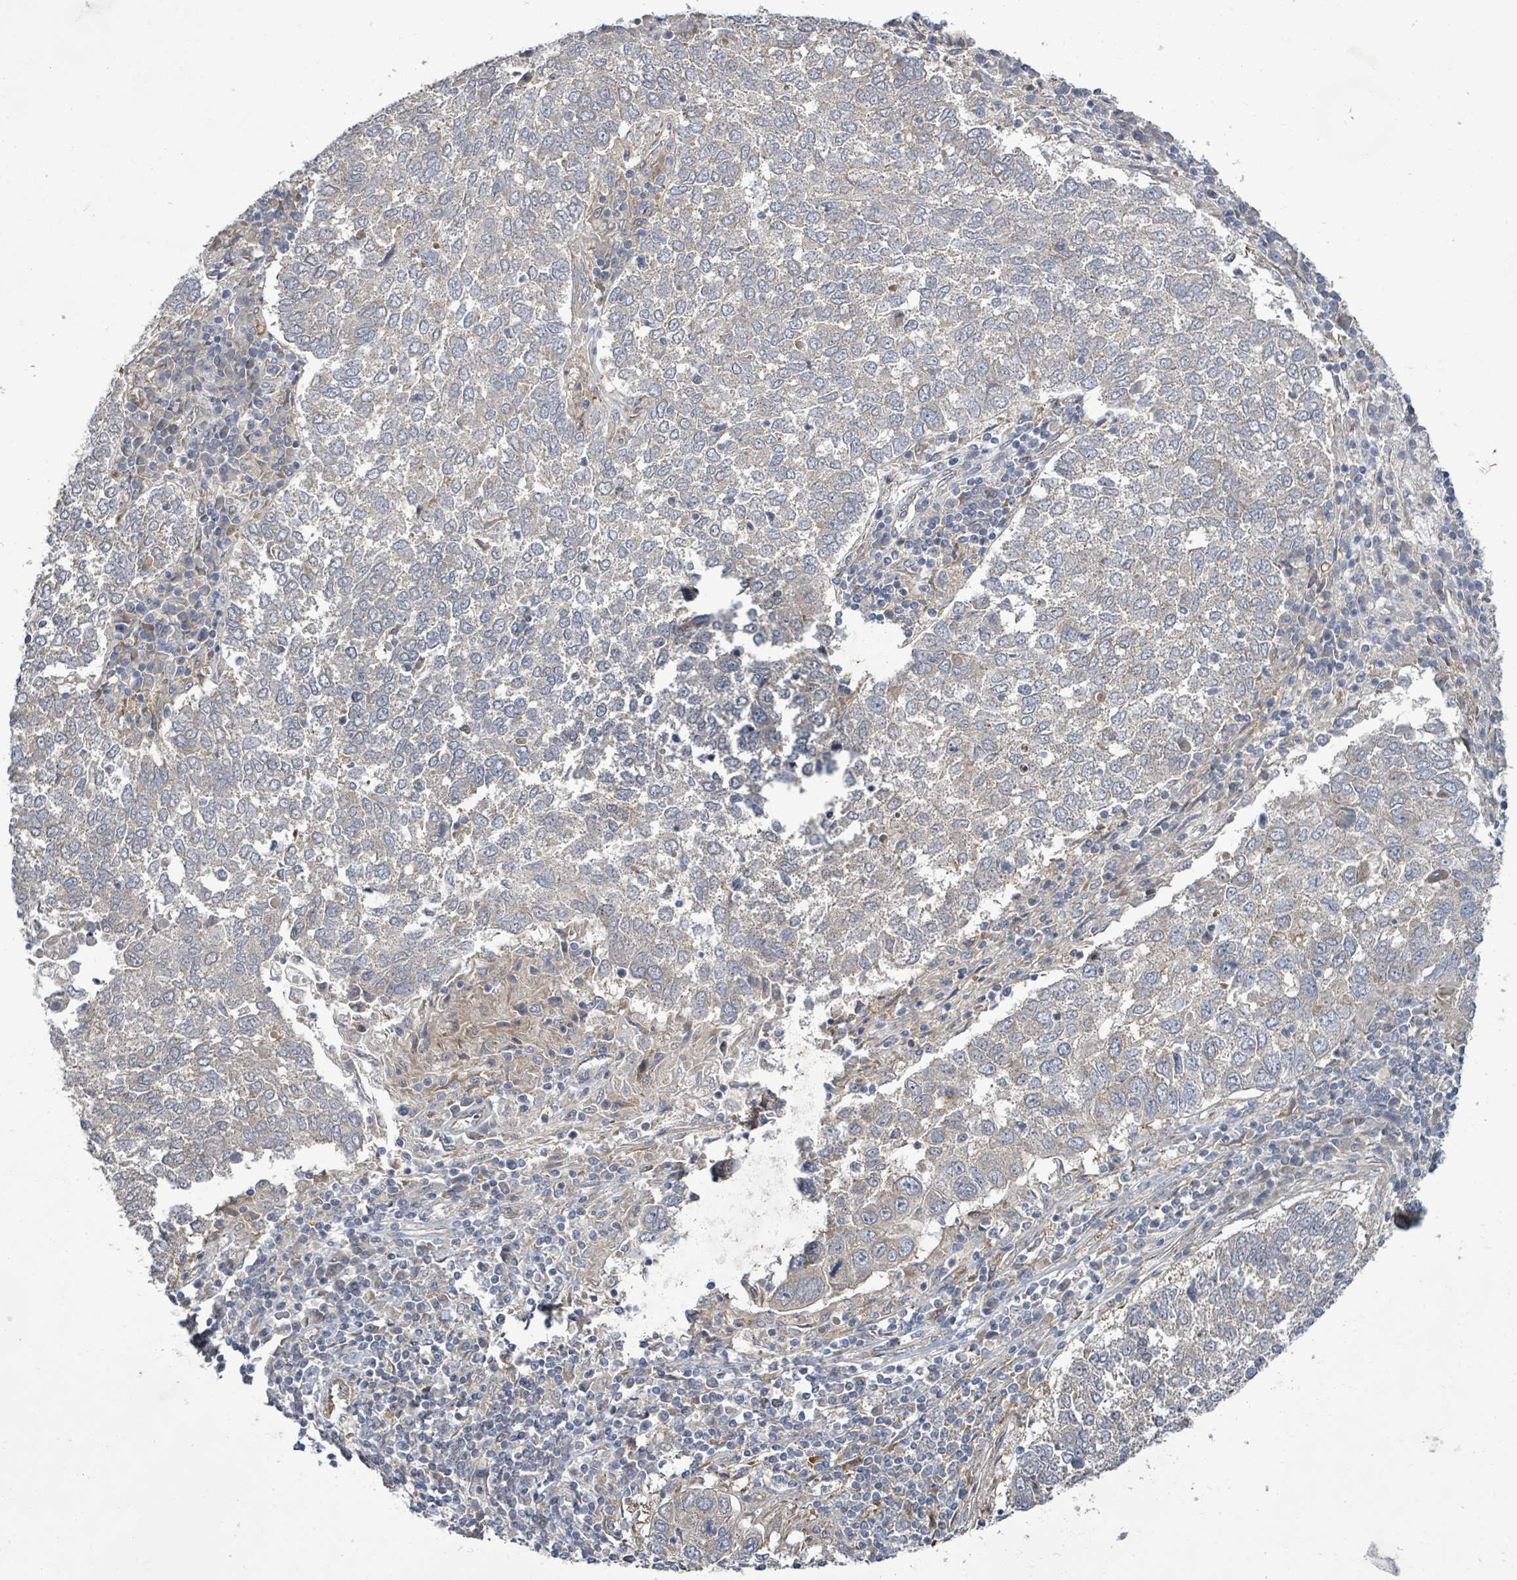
{"staining": {"intensity": "weak", "quantity": "<25%", "location": "cytoplasmic/membranous"}, "tissue": "lung cancer", "cell_type": "Tumor cells", "image_type": "cancer", "snomed": [{"axis": "morphology", "description": "Squamous cell carcinoma, NOS"}, {"axis": "topography", "description": "Lung"}], "caption": "Immunohistochemistry (IHC) histopathology image of human lung cancer stained for a protein (brown), which shows no staining in tumor cells.", "gene": "KBTBD11", "patient": {"sex": "male", "age": 73}}